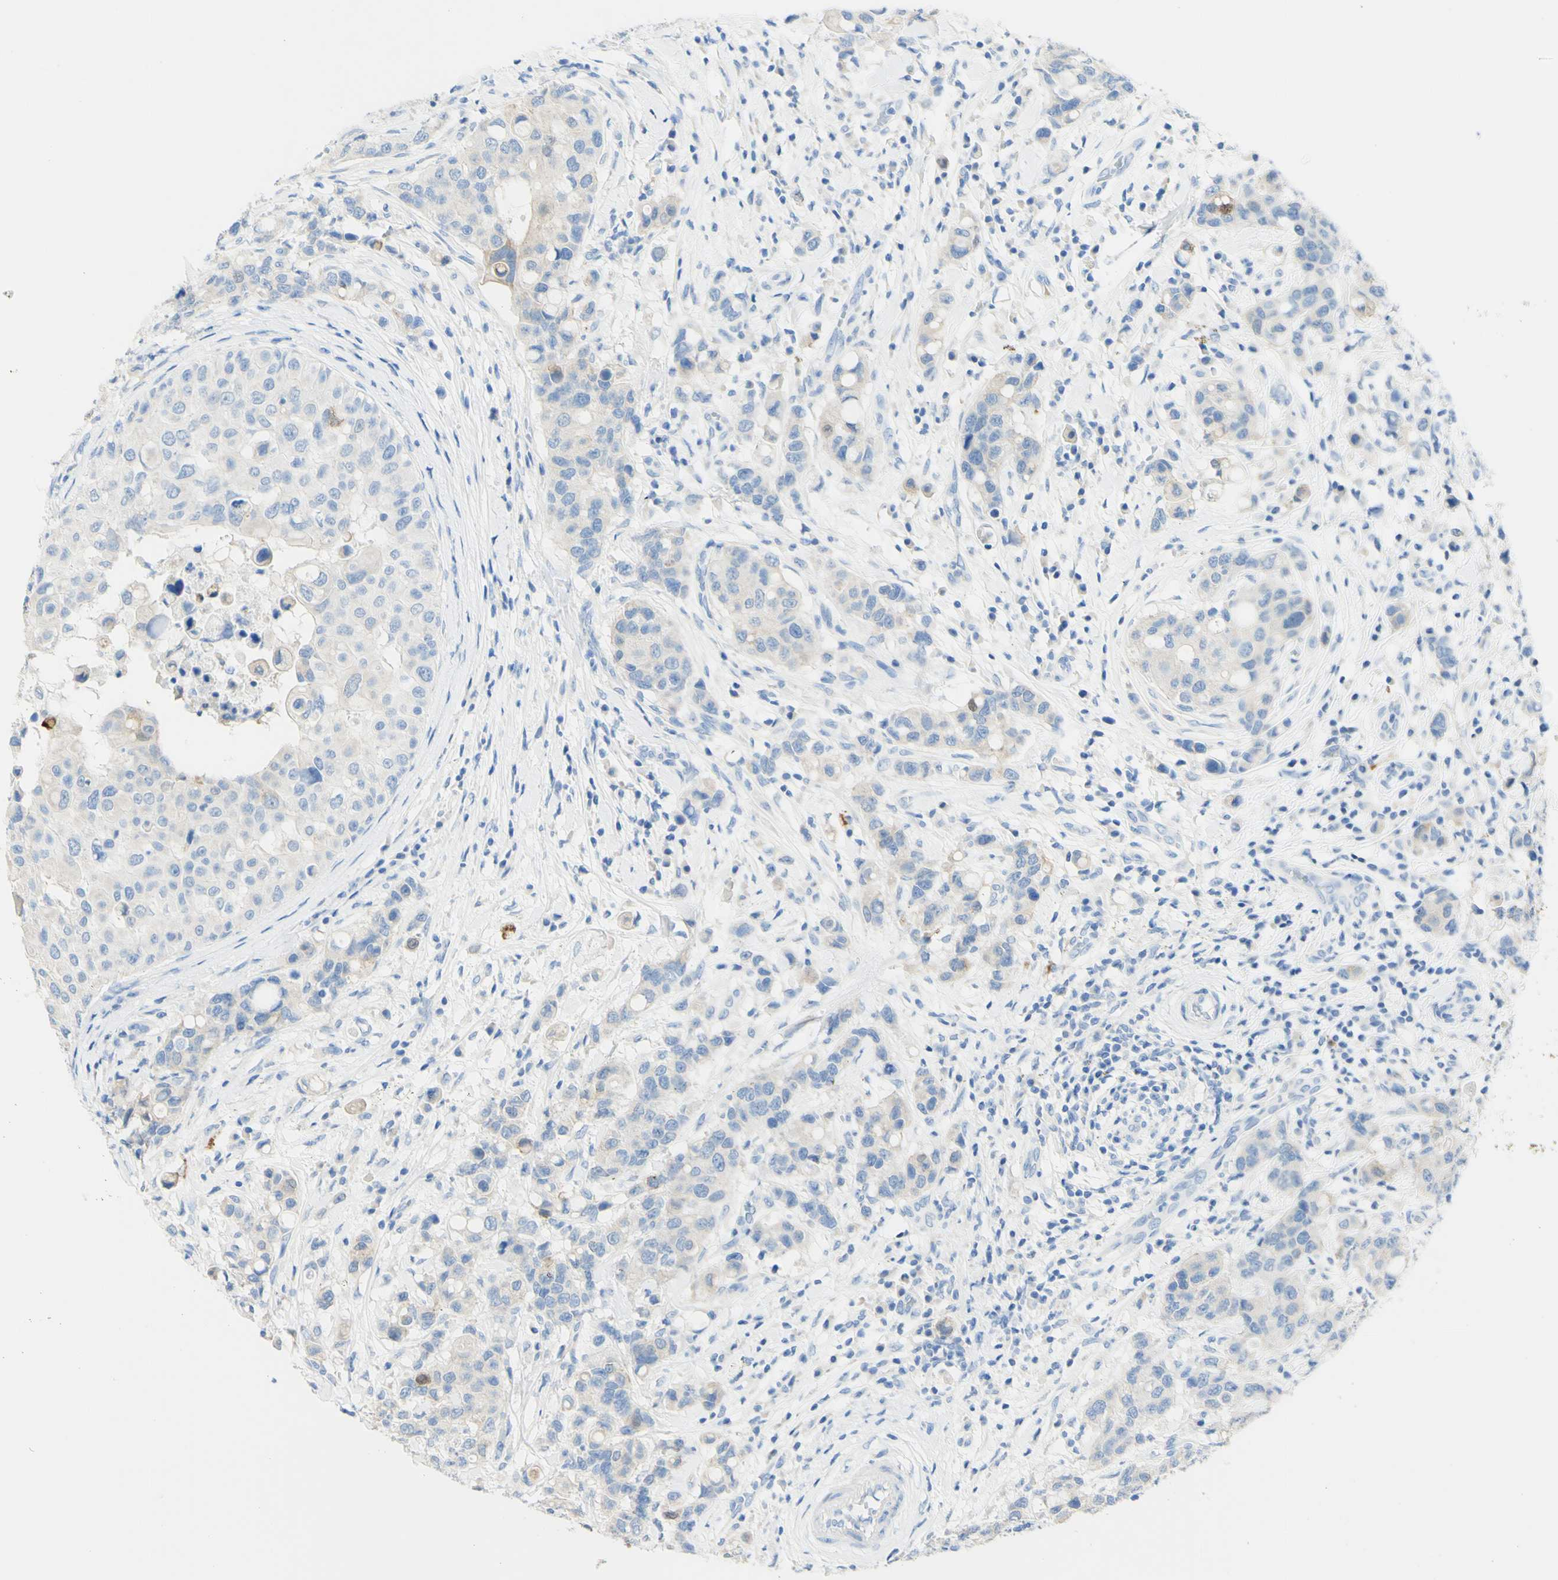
{"staining": {"intensity": "weak", "quantity": ">75%", "location": "cytoplasmic/membranous"}, "tissue": "breast cancer", "cell_type": "Tumor cells", "image_type": "cancer", "snomed": [{"axis": "morphology", "description": "Duct carcinoma"}, {"axis": "topography", "description": "Breast"}], "caption": "DAB immunohistochemical staining of invasive ductal carcinoma (breast) reveals weak cytoplasmic/membranous protein staining in approximately >75% of tumor cells.", "gene": "PIGR", "patient": {"sex": "female", "age": 27}}